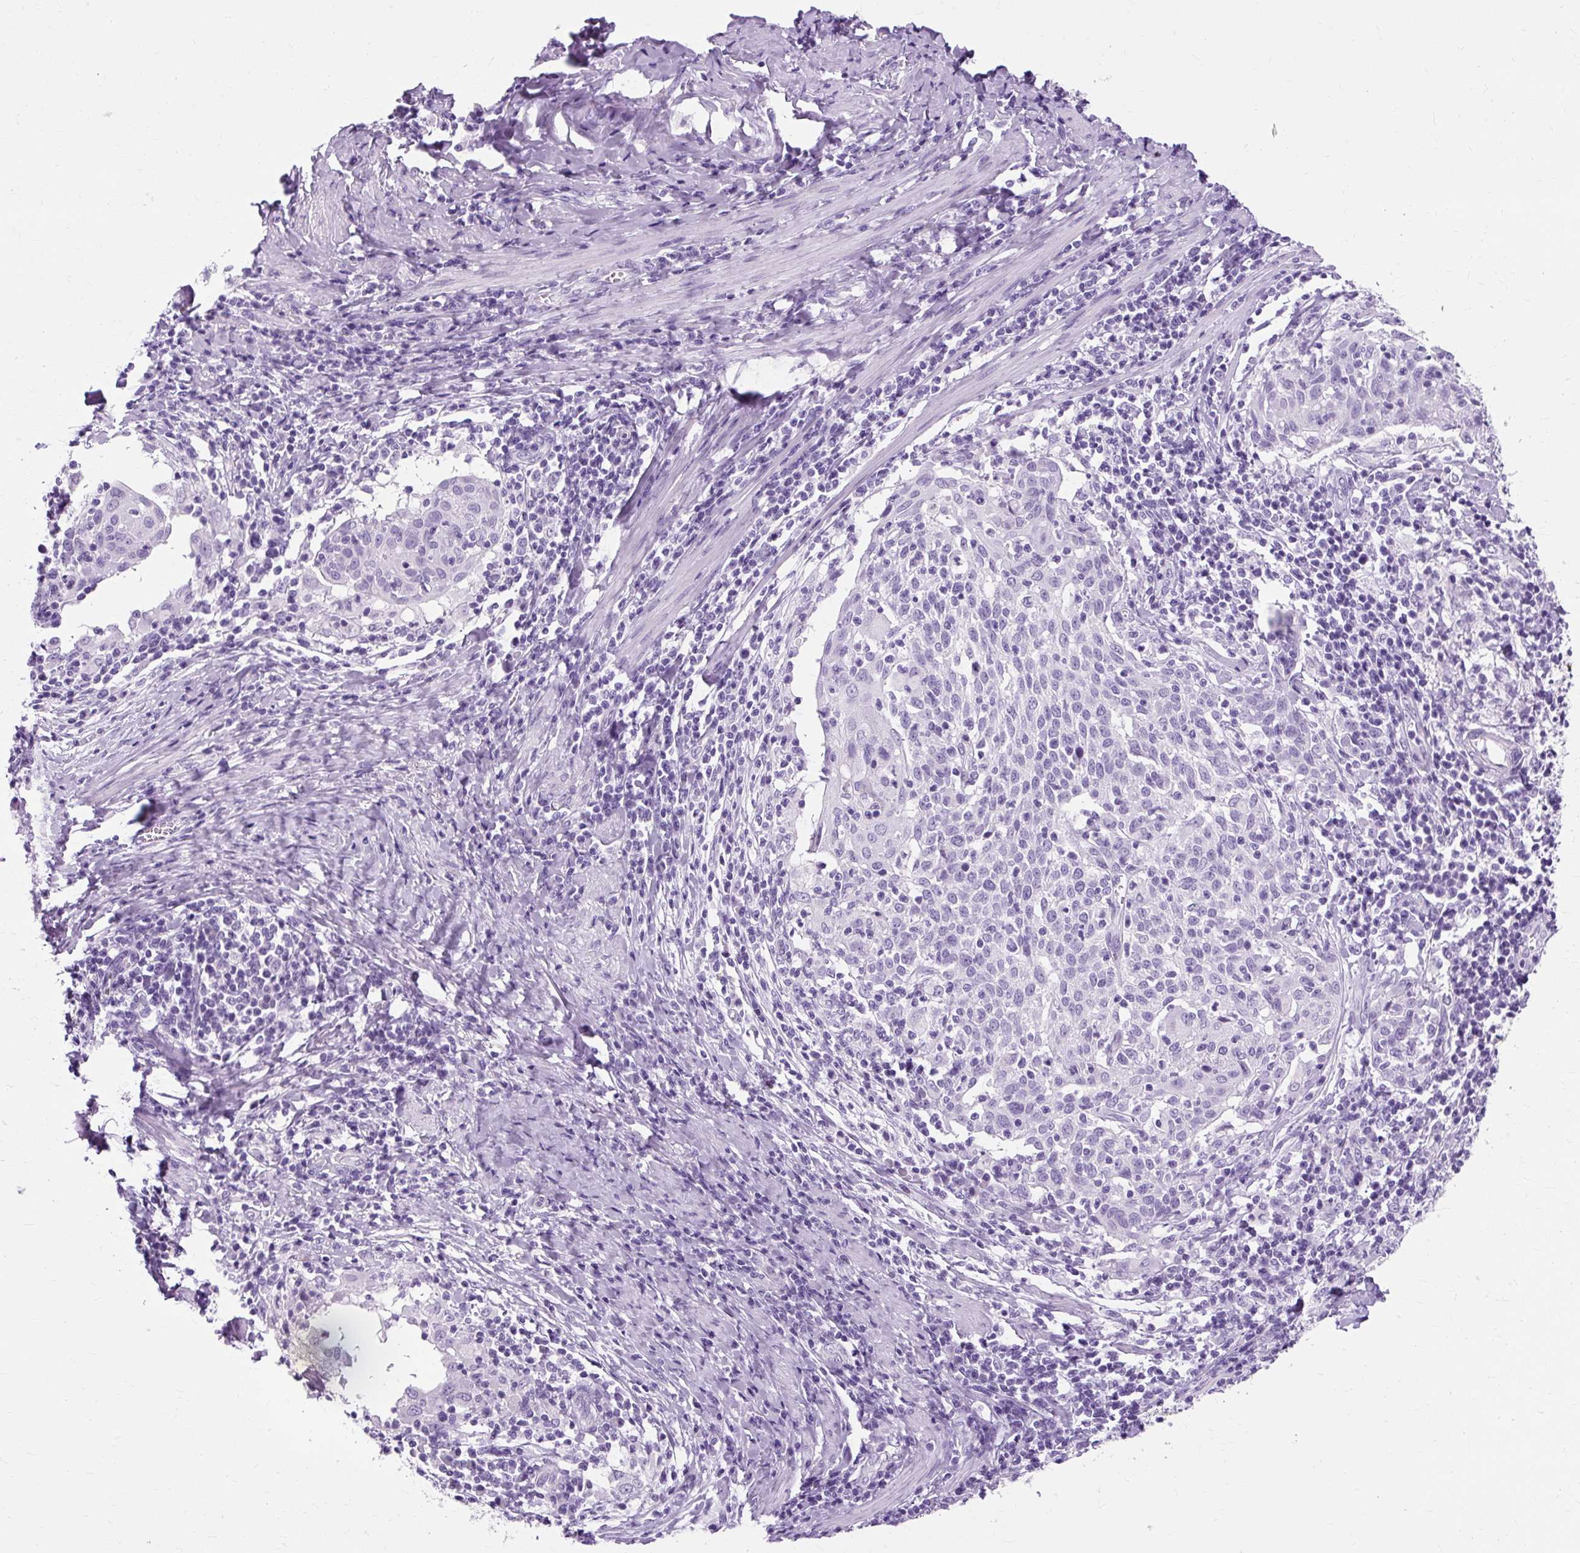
{"staining": {"intensity": "negative", "quantity": "none", "location": "none"}, "tissue": "cervical cancer", "cell_type": "Tumor cells", "image_type": "cancer", "snomed": [{"axis": "morphology", "description": "Squamous cell carcinoma, NOS"}, {"axis": "topography", "description": "Cervix"}], "caption": "Immunohistochemical staining of human cervical cancer (squamous cell carcinoma) demonstrates no significant staining in tumor cells.", "gene": "TMEM89", "patient": {"sex": "female", "age": 52}}